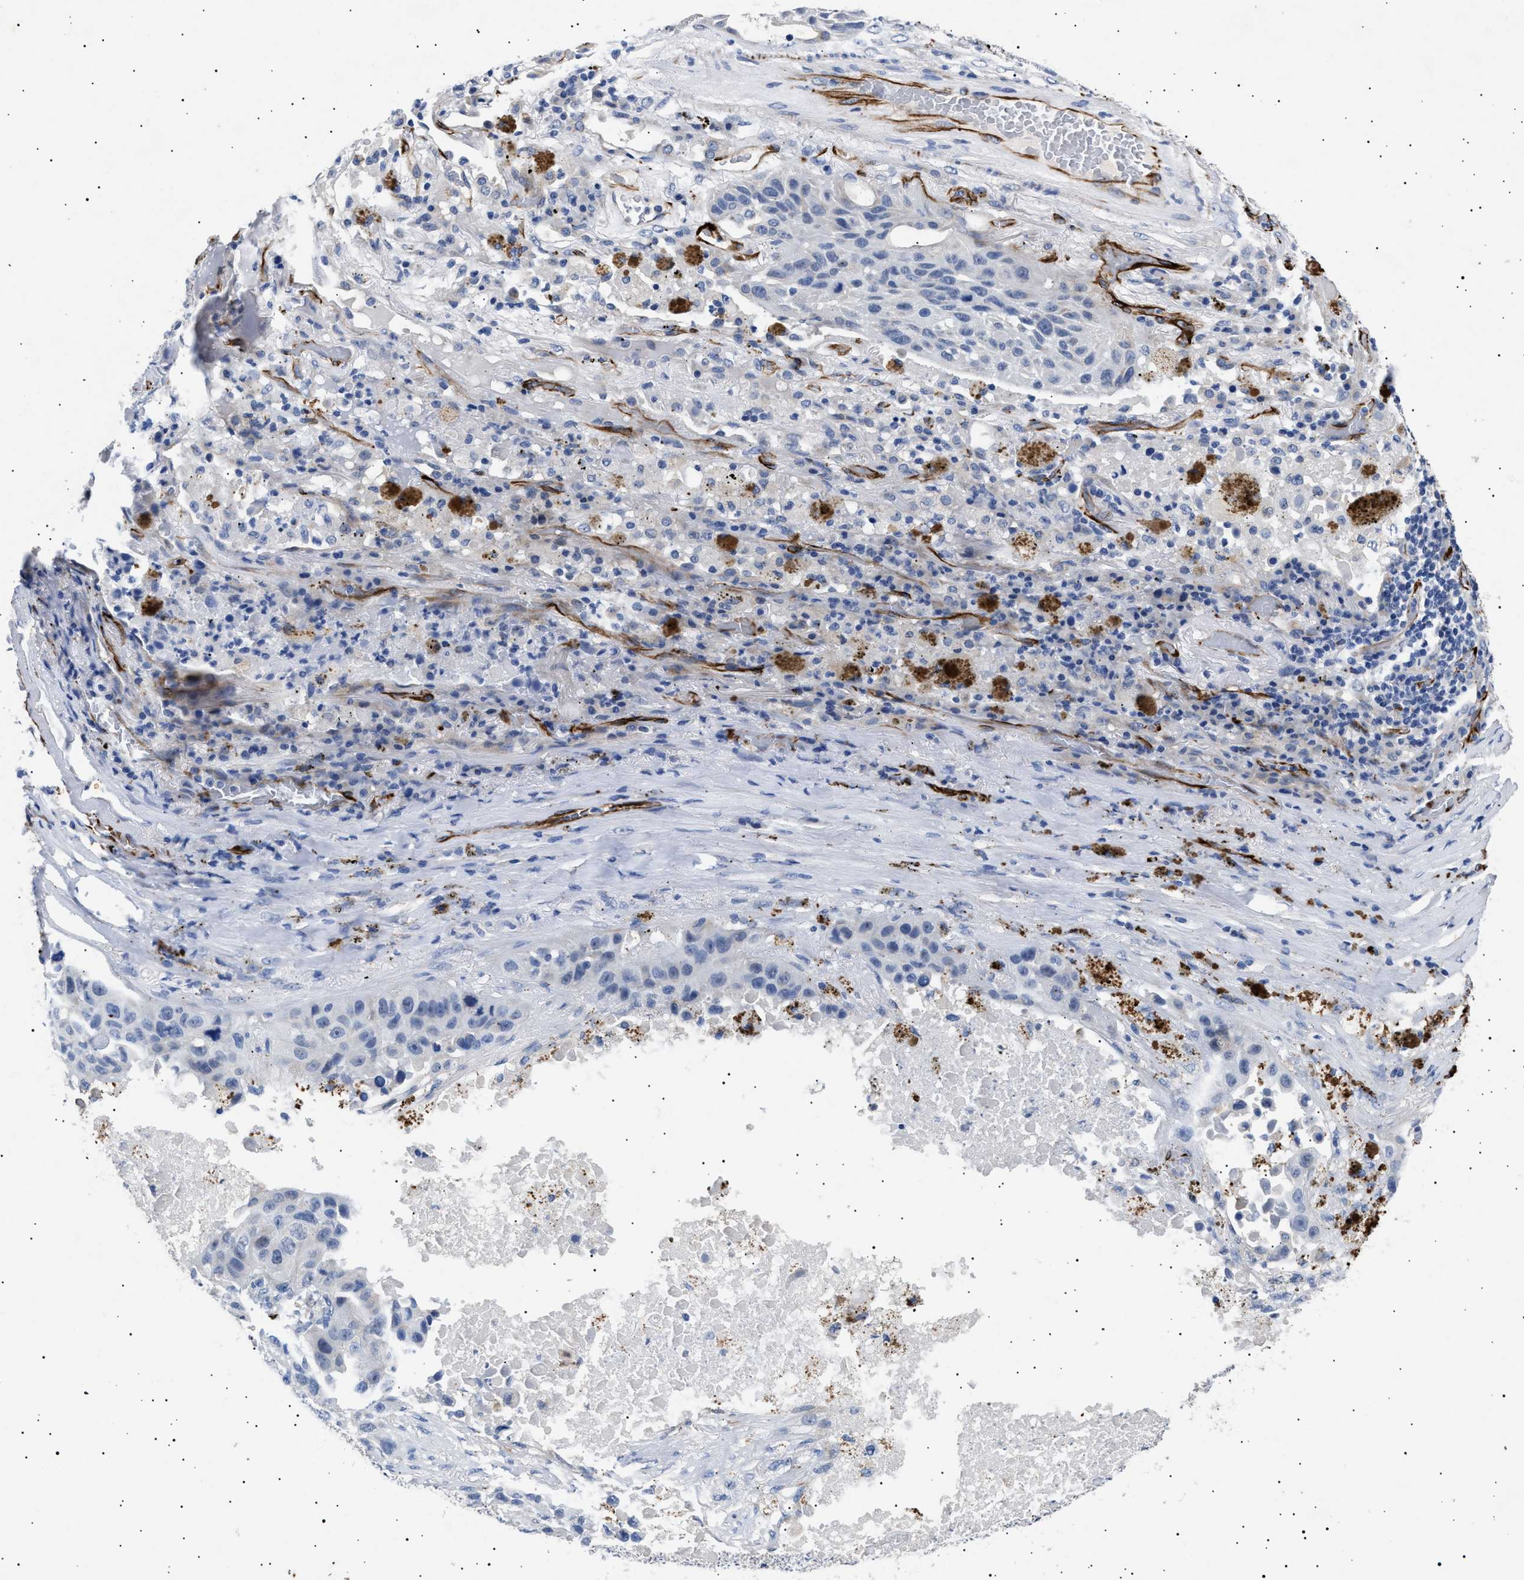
{"staining": {"intensity": "negative", "quantity": "none", "location": "none"}, "tissue": "lung cancer", "cell_type": "Tumor cells", "image_type": "cancer", "snomed": [{"axis": "morphology", "description": "Squamous cell carcinoma, NOS"}, {"axis": "topography", "description": "Lung"}], "caption": "Immunohistochemistry image of neoplastic tissue: human lung cancer (squamous cell carcinoma) stained with DAB (3,3'-diaminobenzidine) shows no significant protein expression in tumor cells.", "gene": "OLFML2A", "patient": {"sex": "male", "age": 57}}